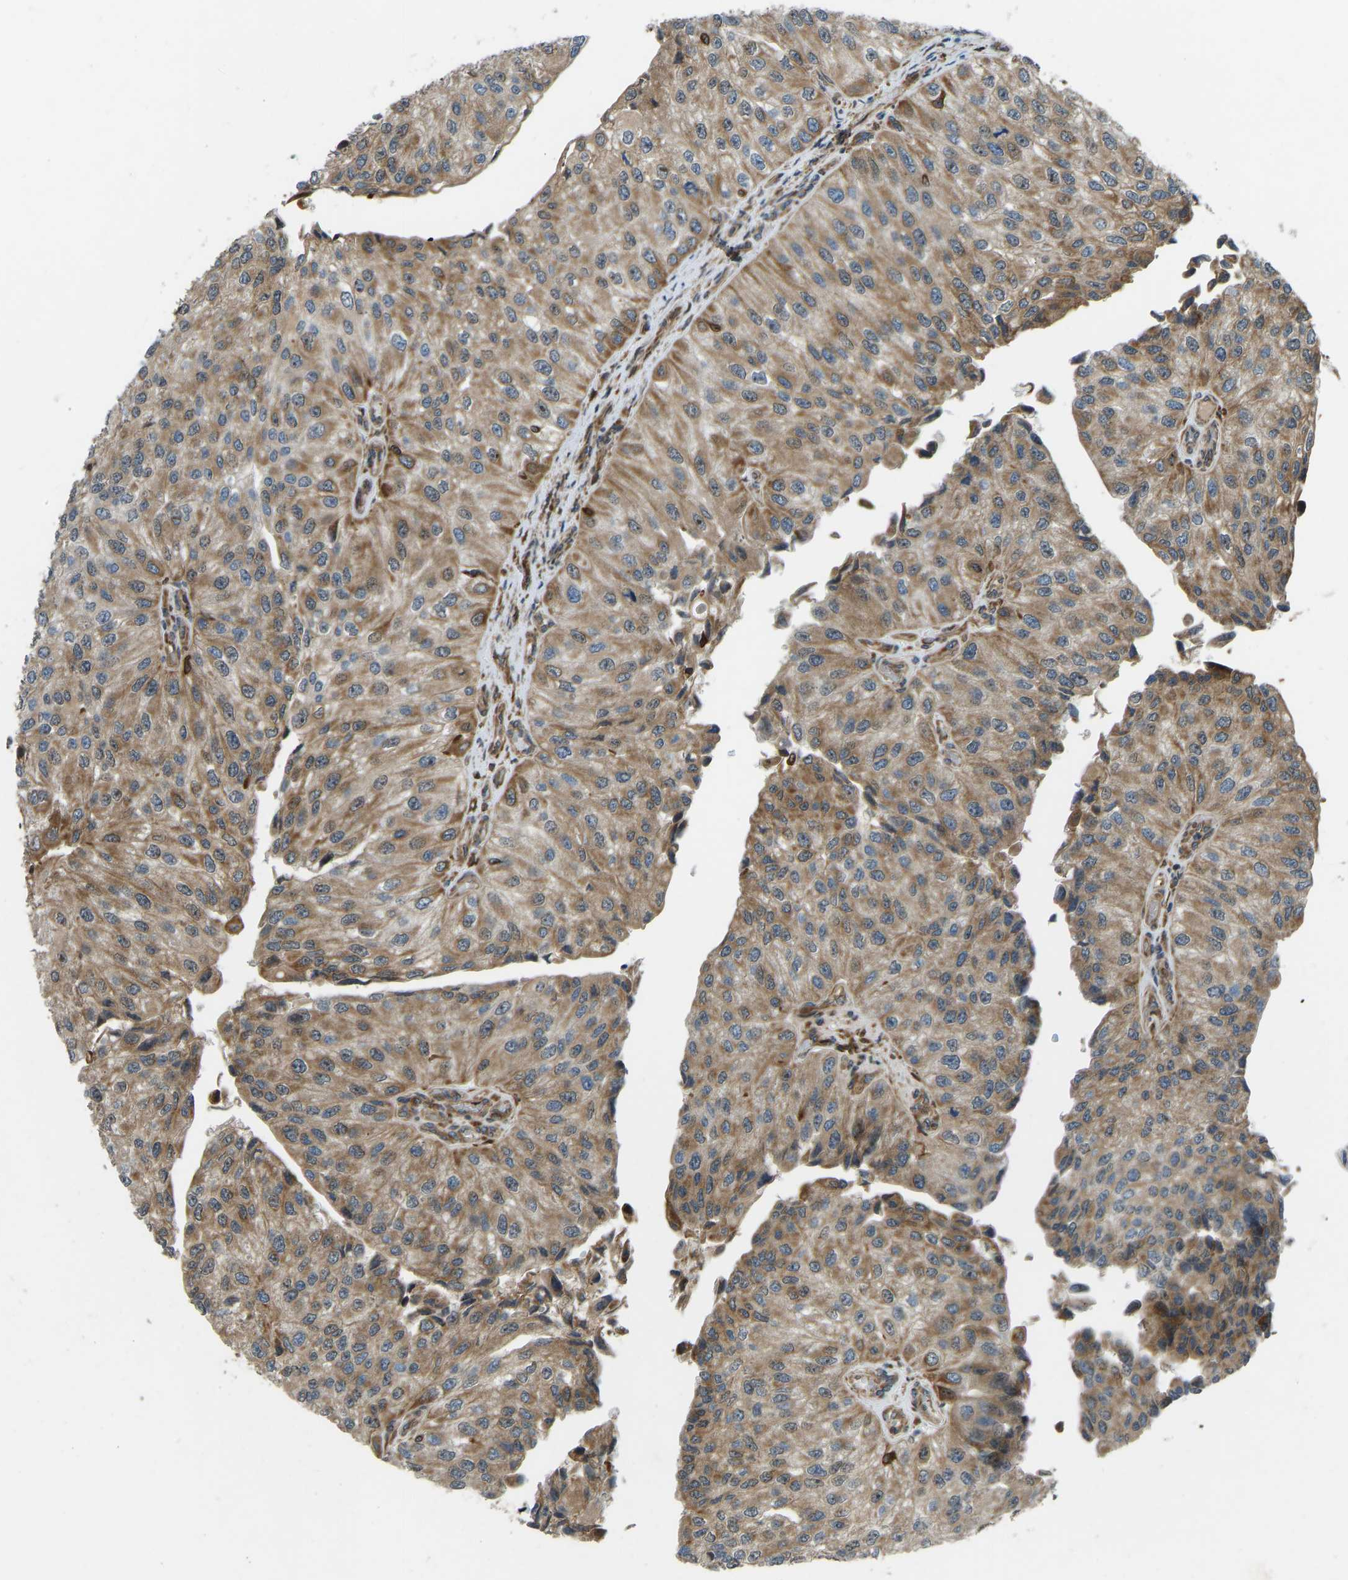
{"staining": {"intensity": "moderate", "quantity": ">75%", "location": "cytoplasmic/membranous"}, "tissue": "urothelial cancer", "cell_type": "Tumor cells", "image_type": "cancer", "snomed": [{"axis": "morphology", "description": "Urothelial carcinoma, High grade"}, {"axis": "topography", "description": "Kidney"}, {"axis": "topography", "description": "Urinary bladder"}], "caption": "Urothelial carcinoma (high-grade) stained with a brown dye demonstrates moderate cytoplasmic/membranous positive positivity in about >75% of tumor cells.", "gene": "OS9", "patient": {"sex": "male", "age": 77}}